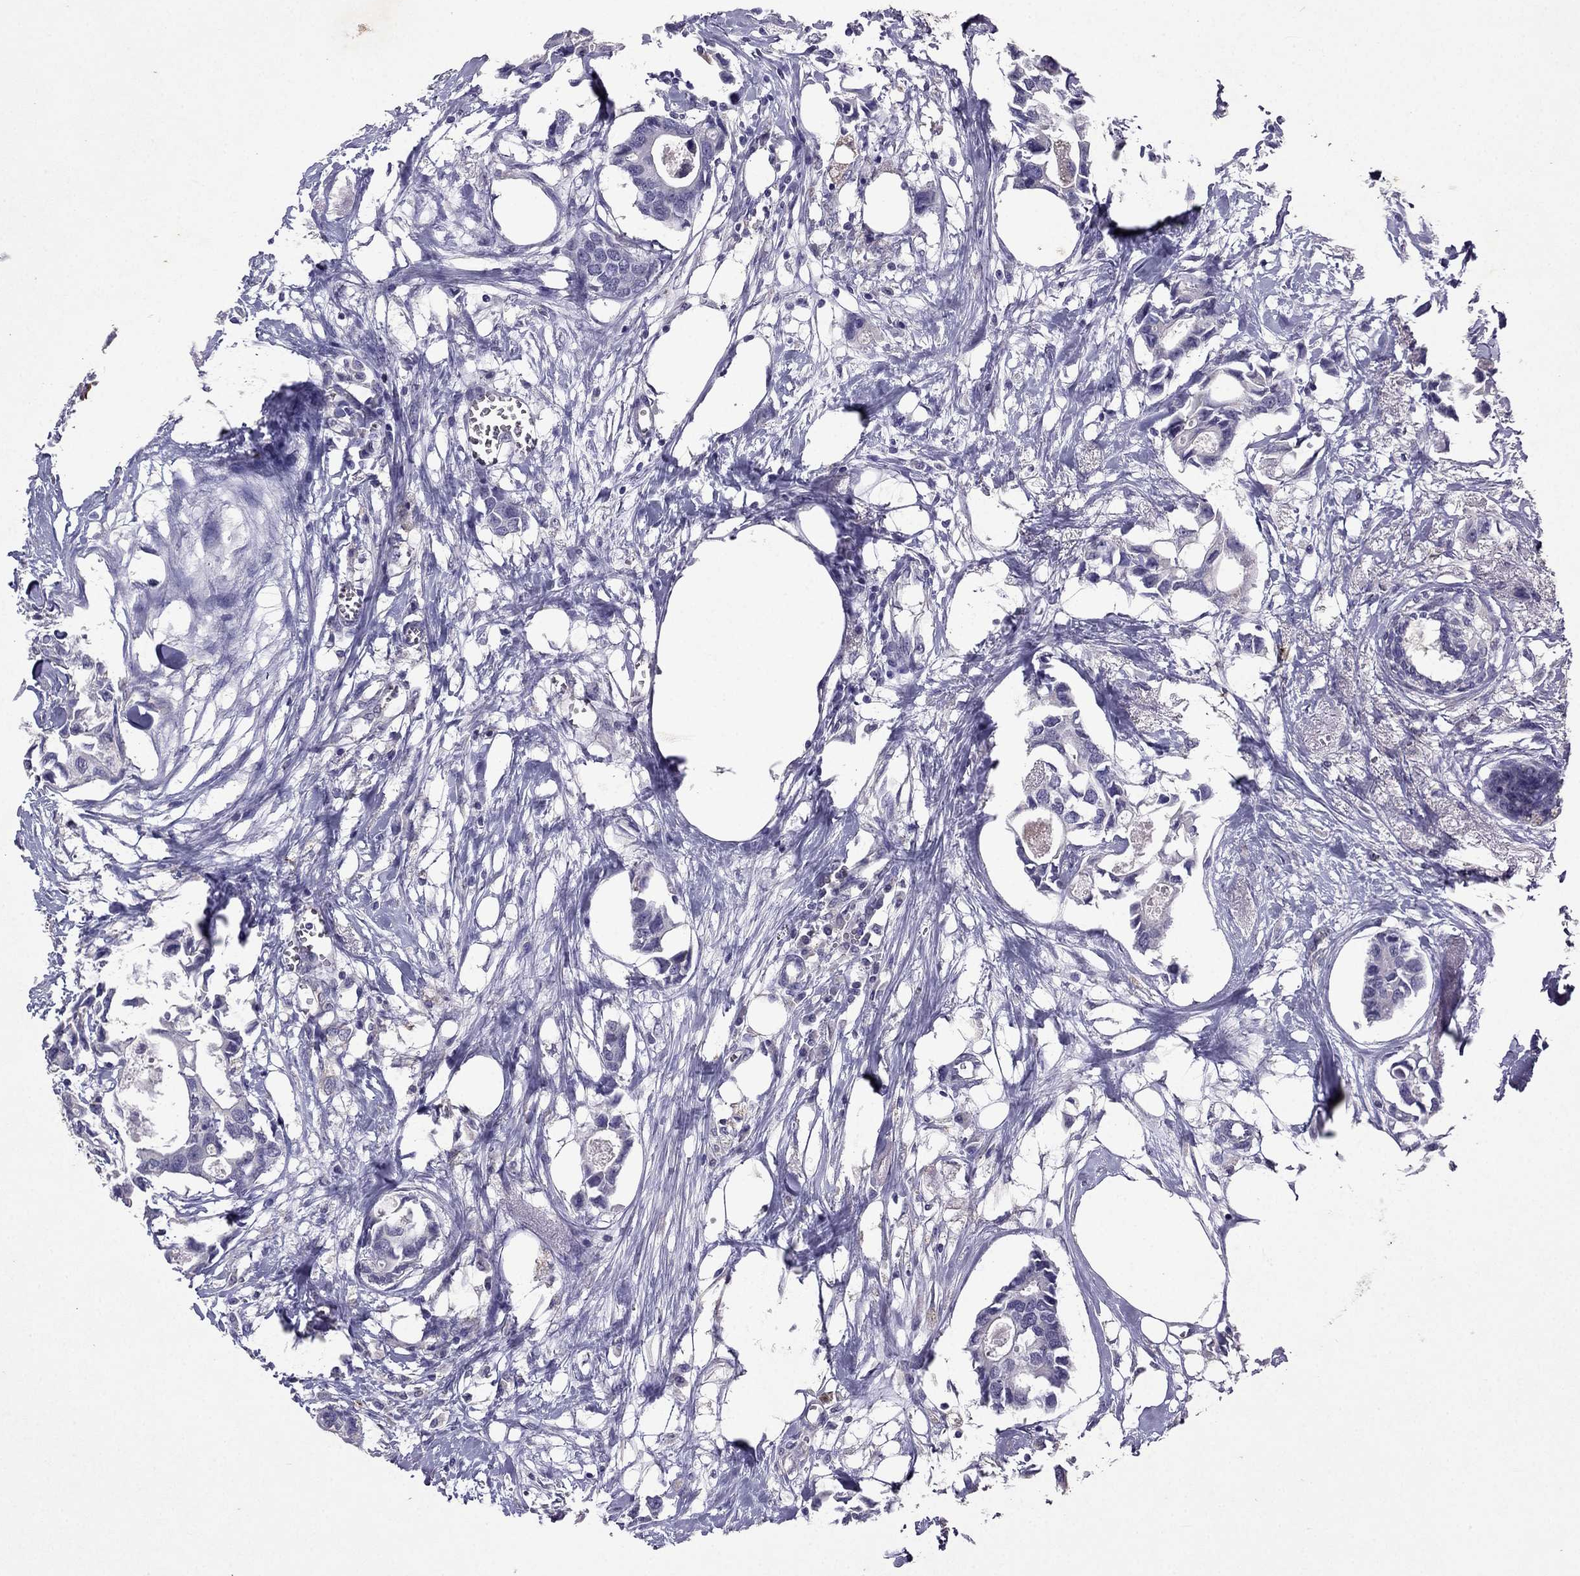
{"staining": {"intensity": "negative", "quantity": "none", "location": "none"}, "tissue": "breast cancer", "cell_type": "Tumor cells", "image_type": "cancer", "snomed": [{"axis": "morphology", "description": "Duct carcinoma"}, {"axis": "topography", "description": "Breast"}], "caption": "High magnification brightfield microscopy of breast intraductal carcinoma stained with DAB (3,3'-diaminobenzidine) (brown) and counterstained with hematoxylin (blue): tumor cells show no significant staining.", "gene": "RFLNB", "patient": {"sex": "female", "age": 83}}